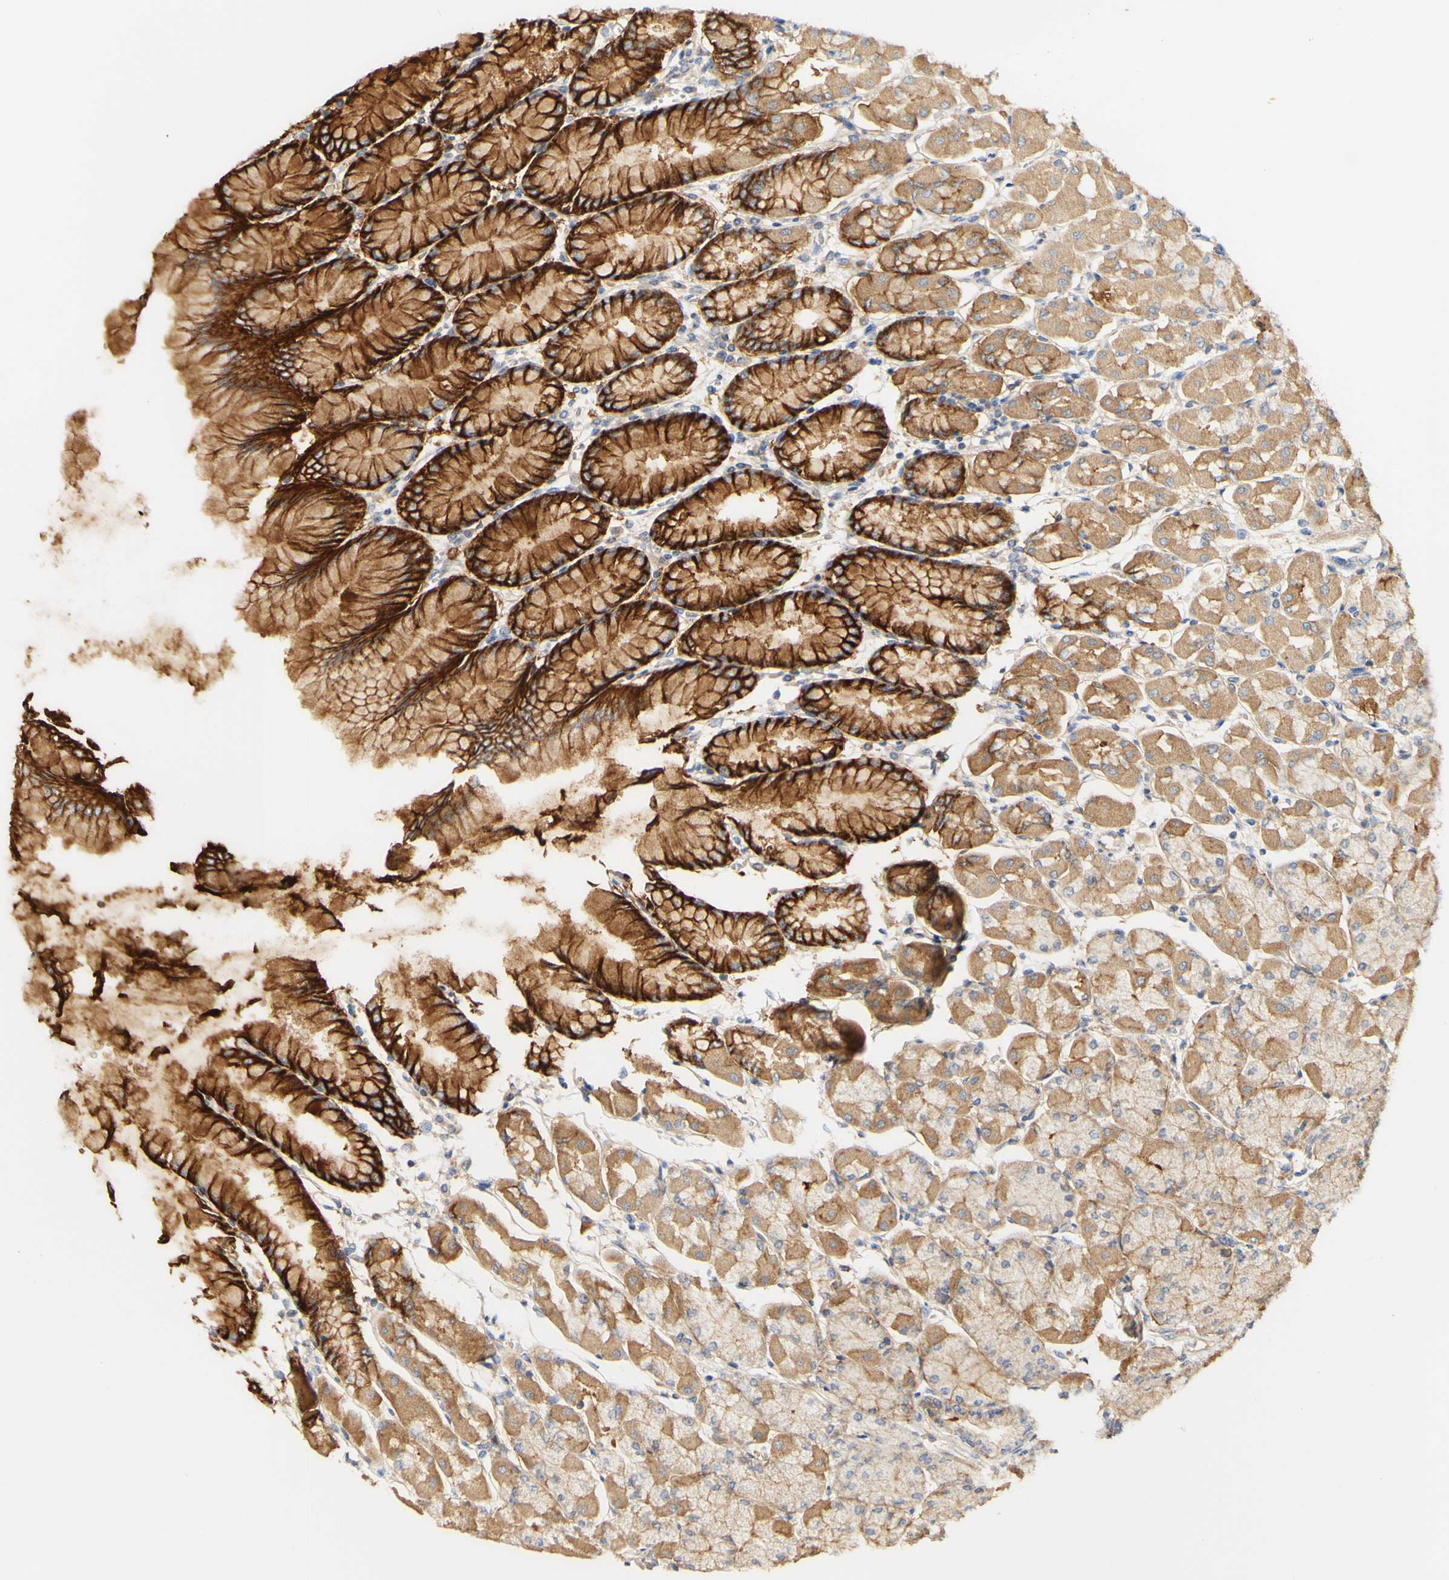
{"staining": {"intensity": "strong", "quantity": ">75%", "location": "cytoplasmic/membranous"}, "tissue": "stomach", "cell_type": "Glandular cells", "image_type": "normal", "snomed": [{"axis": "morphology", "description": "Normal tissue, NOS"}, {"axis": "topography", "description": "Stomach, upper"}], "caption": "A high amount of strong cytoplasmic/membranous positivity is seen in about >75% of glandular cells in unremarkable stomach.", "gene": "PCDH7", "patient": {"sex": "female", "age": 56}}